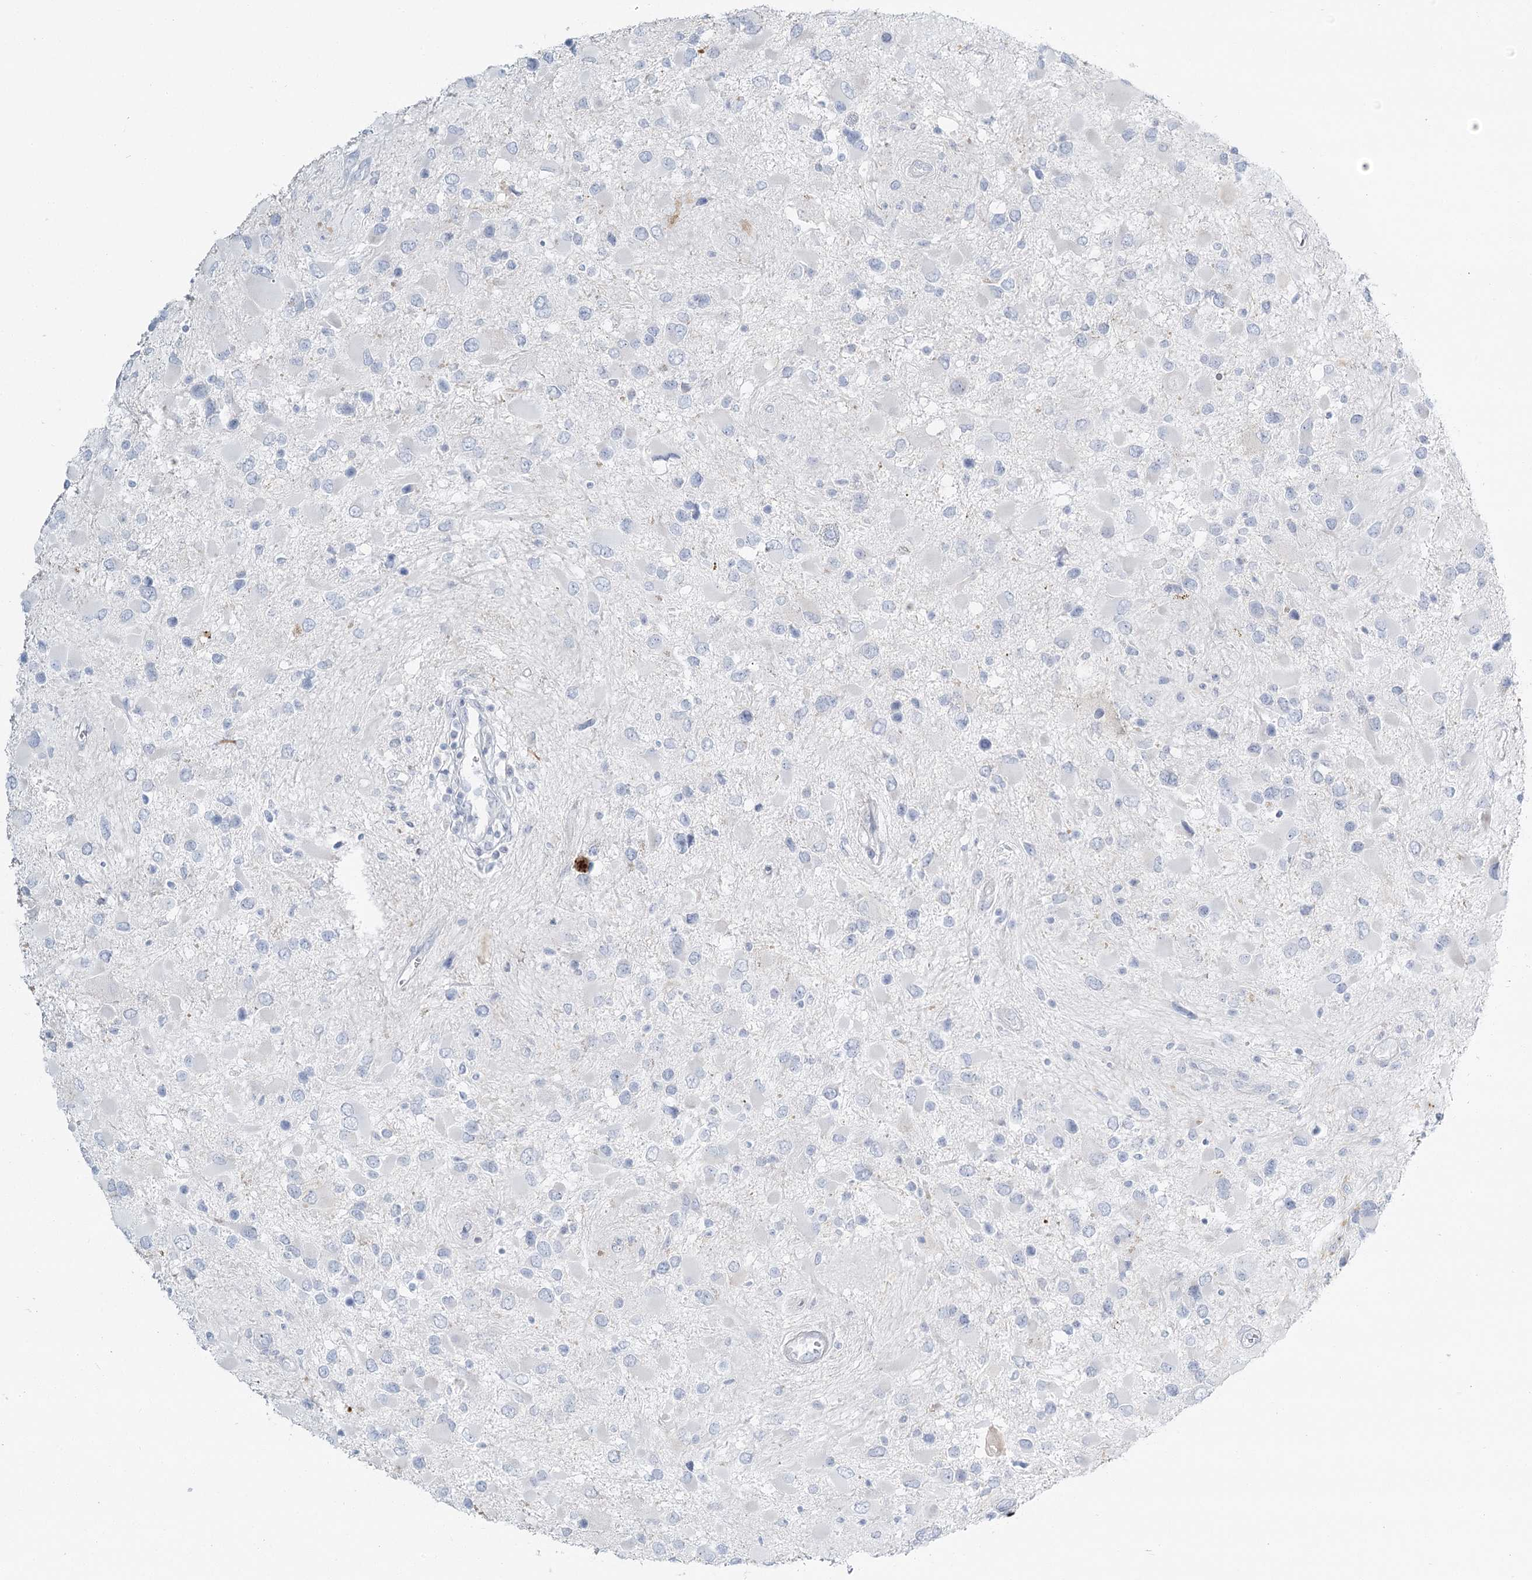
{"staining": {"intensity": "negative", "quantity": "none", "location": "none"}, "tissue": "glioma", "cell_type": "Tumor cells", "image_type": "cancer", "snomed": [{"axis": "morphology", "description": "Glioma, malignant, High grade"}, {"axis": "topography", "description": "Brain"}], "caption": "Tumor cells are negative for protein expression in human glioma.", "gene": "DMGDH", "patient": {"sex": "male", "age": 53}}